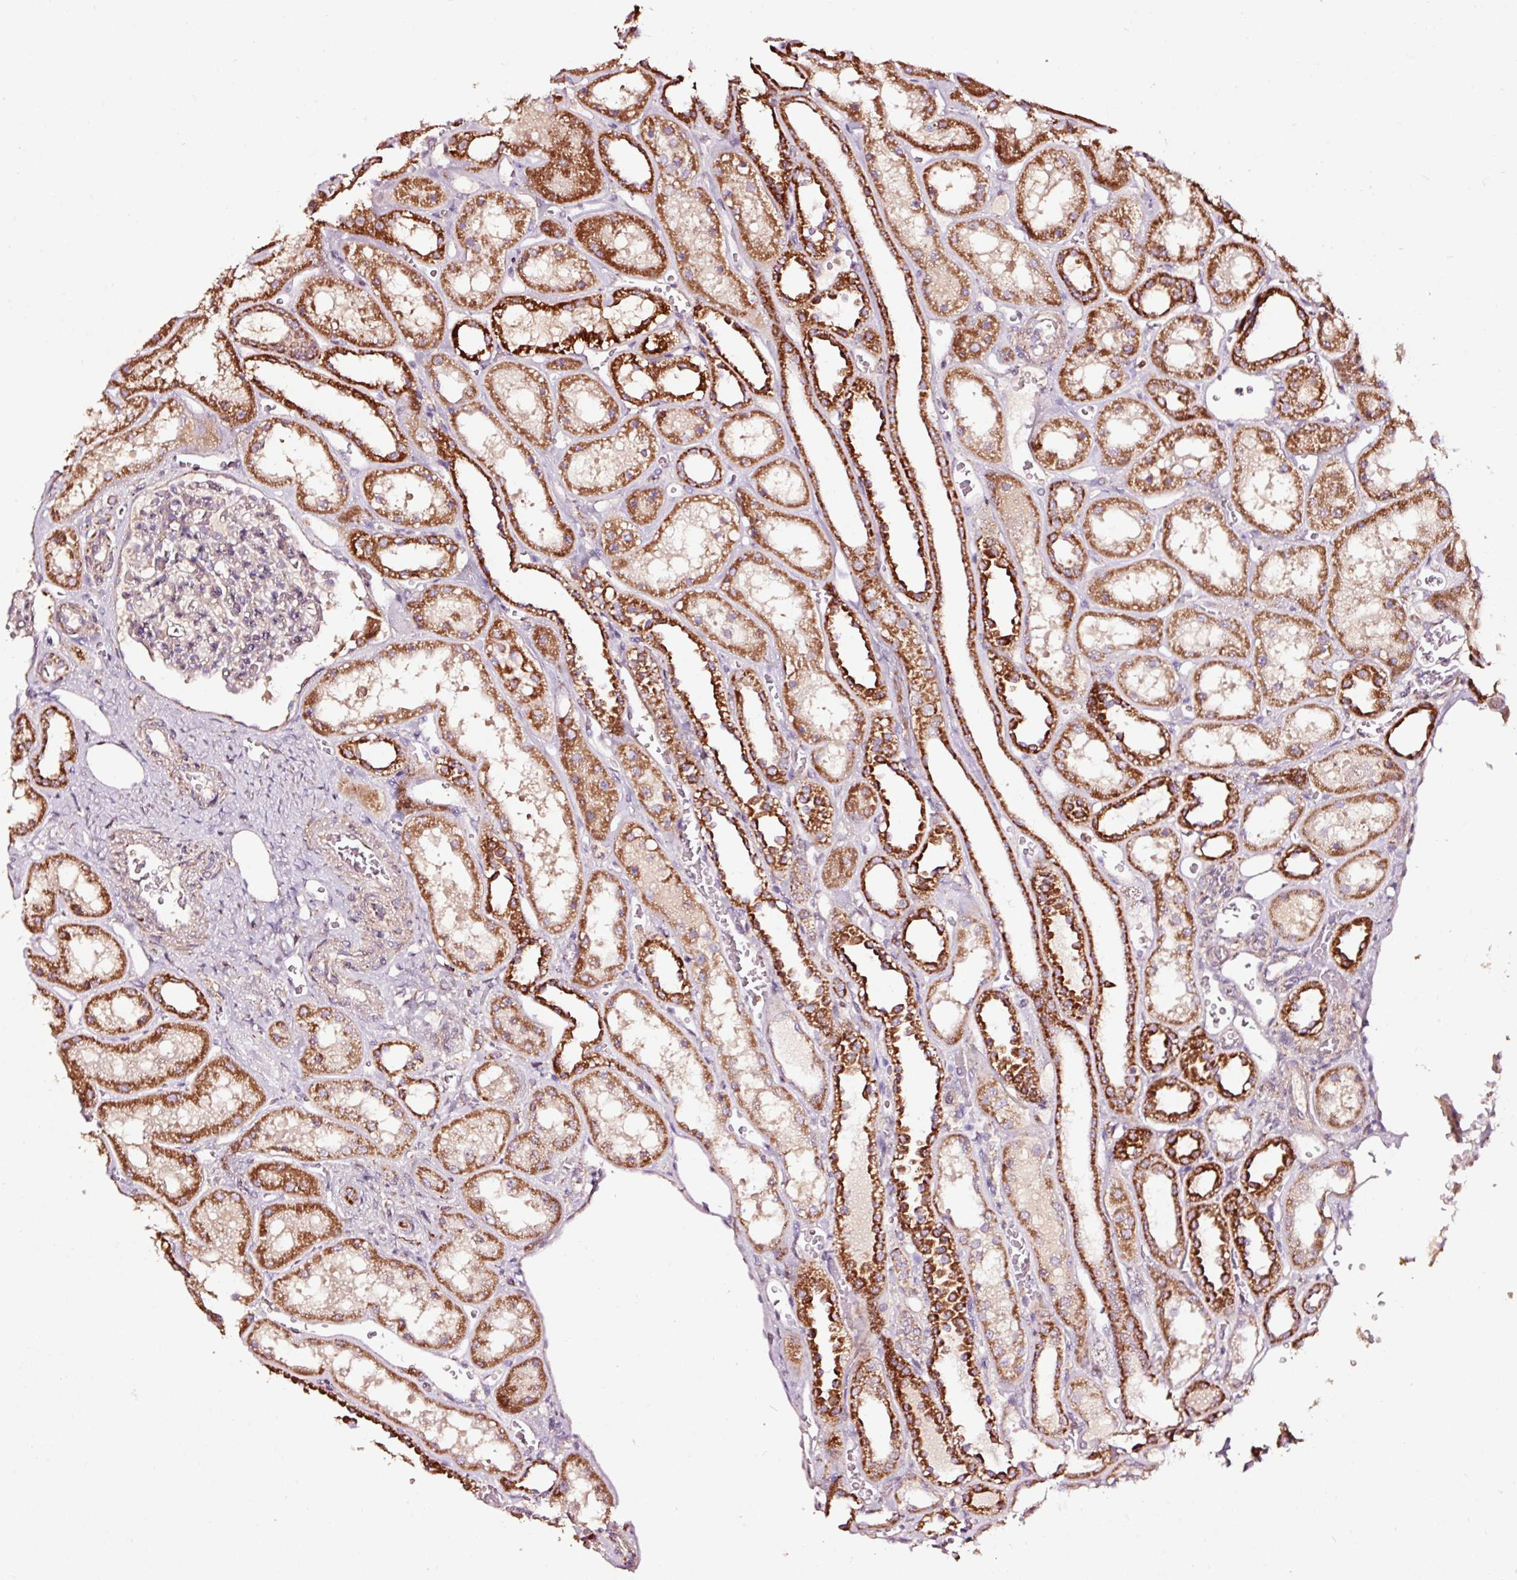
{"staining": {"intensity": "moderate", "quantity": "<25%", "location": "cytoplasmic/membranous"}, "tissue": "kidney", "cell_type": "Cells in glomeruli", "image_type": "normal", "snomed": [{"axis": "morphology", "description": "Normal tissue, NOS"}, {"axis": "topography", "description": "Kidney"}], "caption": "Protein expression analysis of benign kidney reveals moderate cytoplasmic/membranous staining in about <25% of cells in glomeruli.", "gene": "TPM1", "patient": {"sex": "female", "age": 41}}